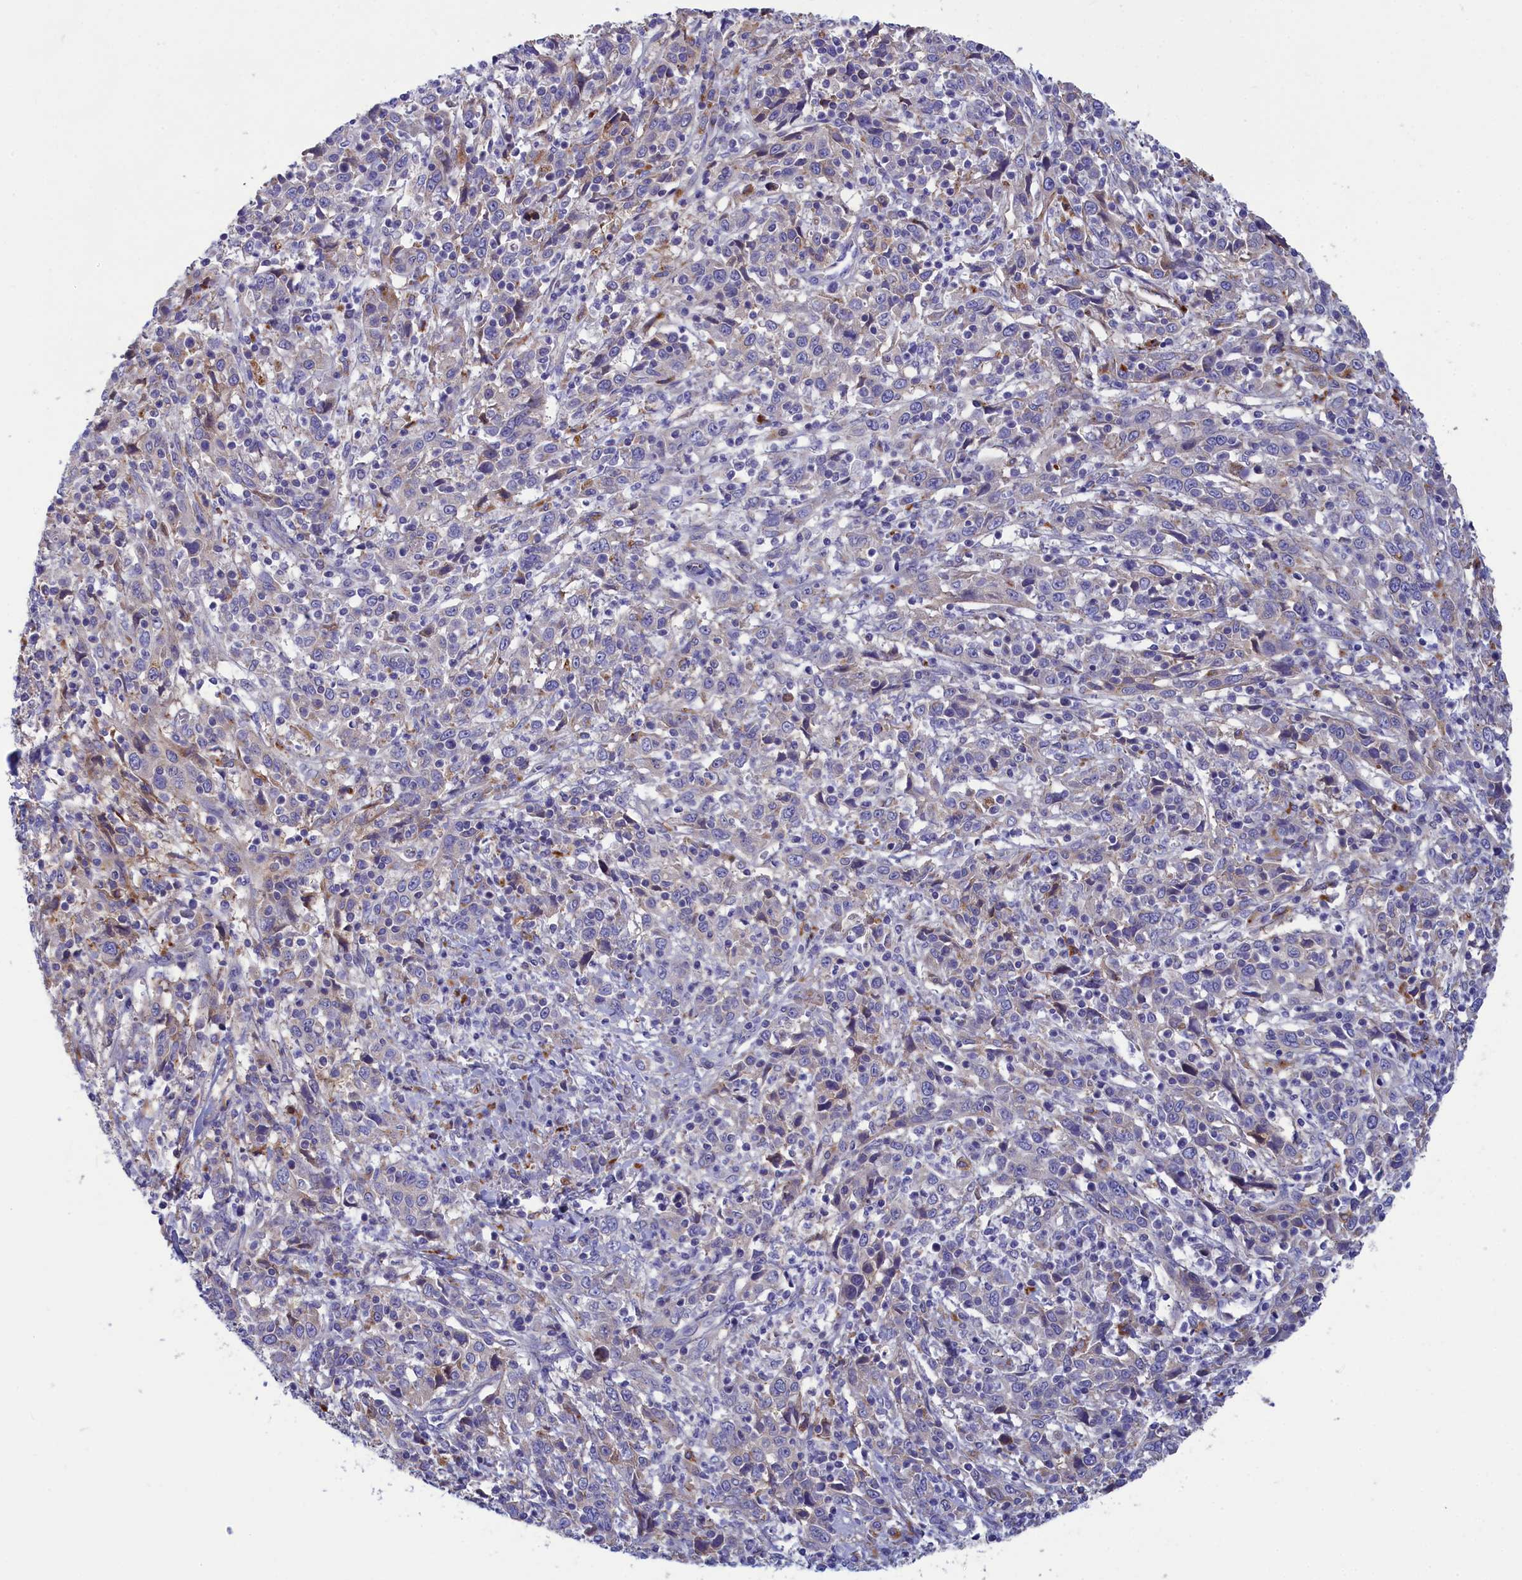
{"staining": {"intensity": "moderate", "quantity": "<25%", "location": "cytoplasmic/membranous"}, "tissue": "cervical cancer", "cell_type": "Tumor cells", "image_type": "cancer", "snomed": [{"axis": "morphology", "description": "Squamous cell carcinoma, NOS"}, {"axis": "topography", "description": "Cervix"}], "caption": "Cervical cancer (squamous cell carcinoma) stained with immunohistochemistry (IHC) demonstrates moderate cytoplasmic/membranous positivity in approximately <25% of tumor cells. (DAB IHC, brown staining for protein, blue staining for nuclei).", "gene": "WDR6", "patient": {"sex": "female", "age": 46}}